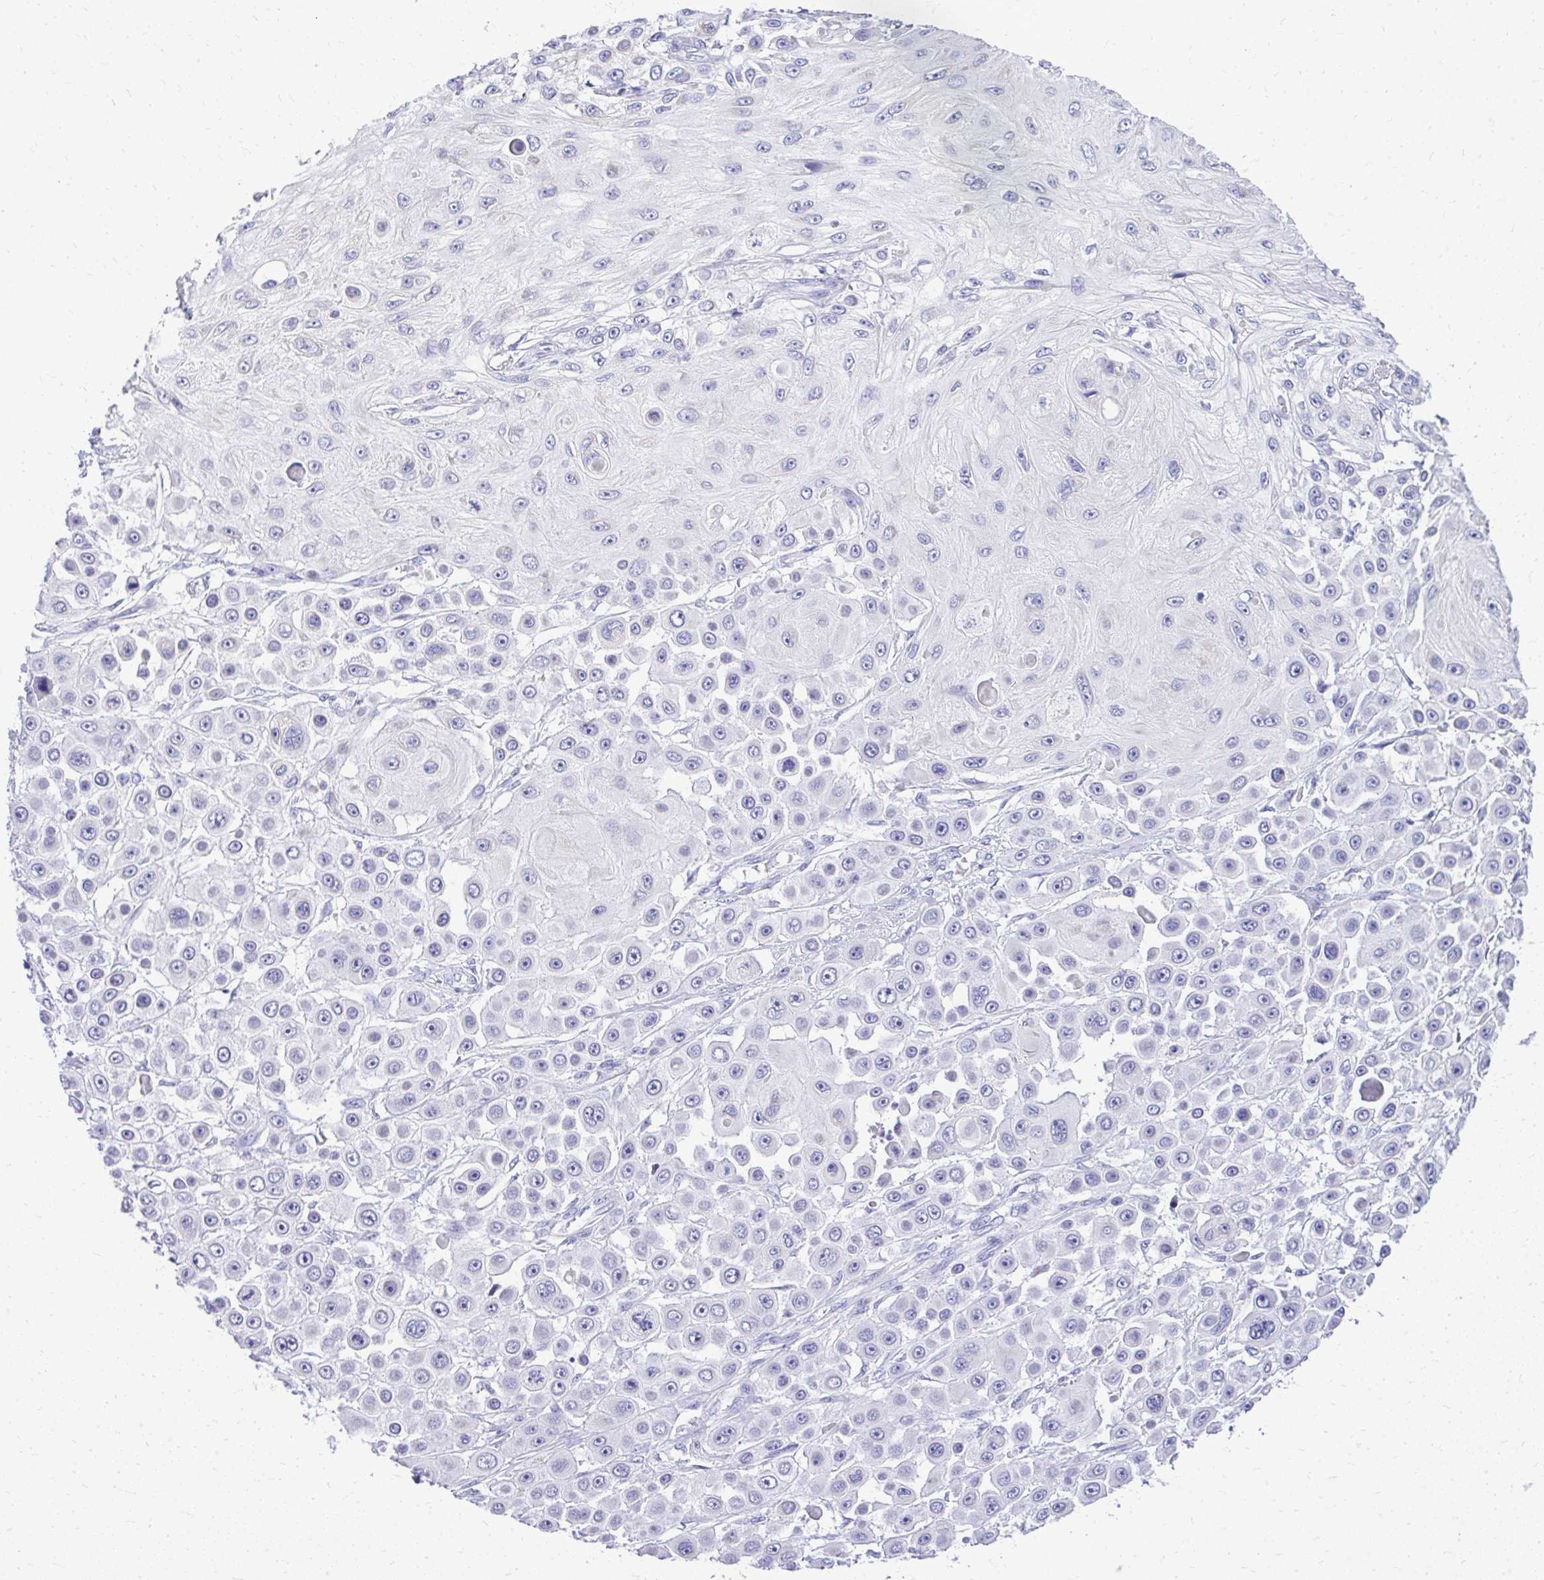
{"staining": {"intensity": "negative", "quantity": "none", "location": "none"}, "tissue": "skin cancer", "cell_type": "Tumor cells", "image_type": "cancer", "snomed": [{"axis": "morphology", "description": "Squamous cell carcinoma, NOS"}, {"axis": "topography", "description": "Skin"}], "caption": "The photomicrograph reveals no staining of tumor cells in skin squamous cell carcinoma.", "gene": "RALYL", "patient": {"sex": "male", "age": 67}}